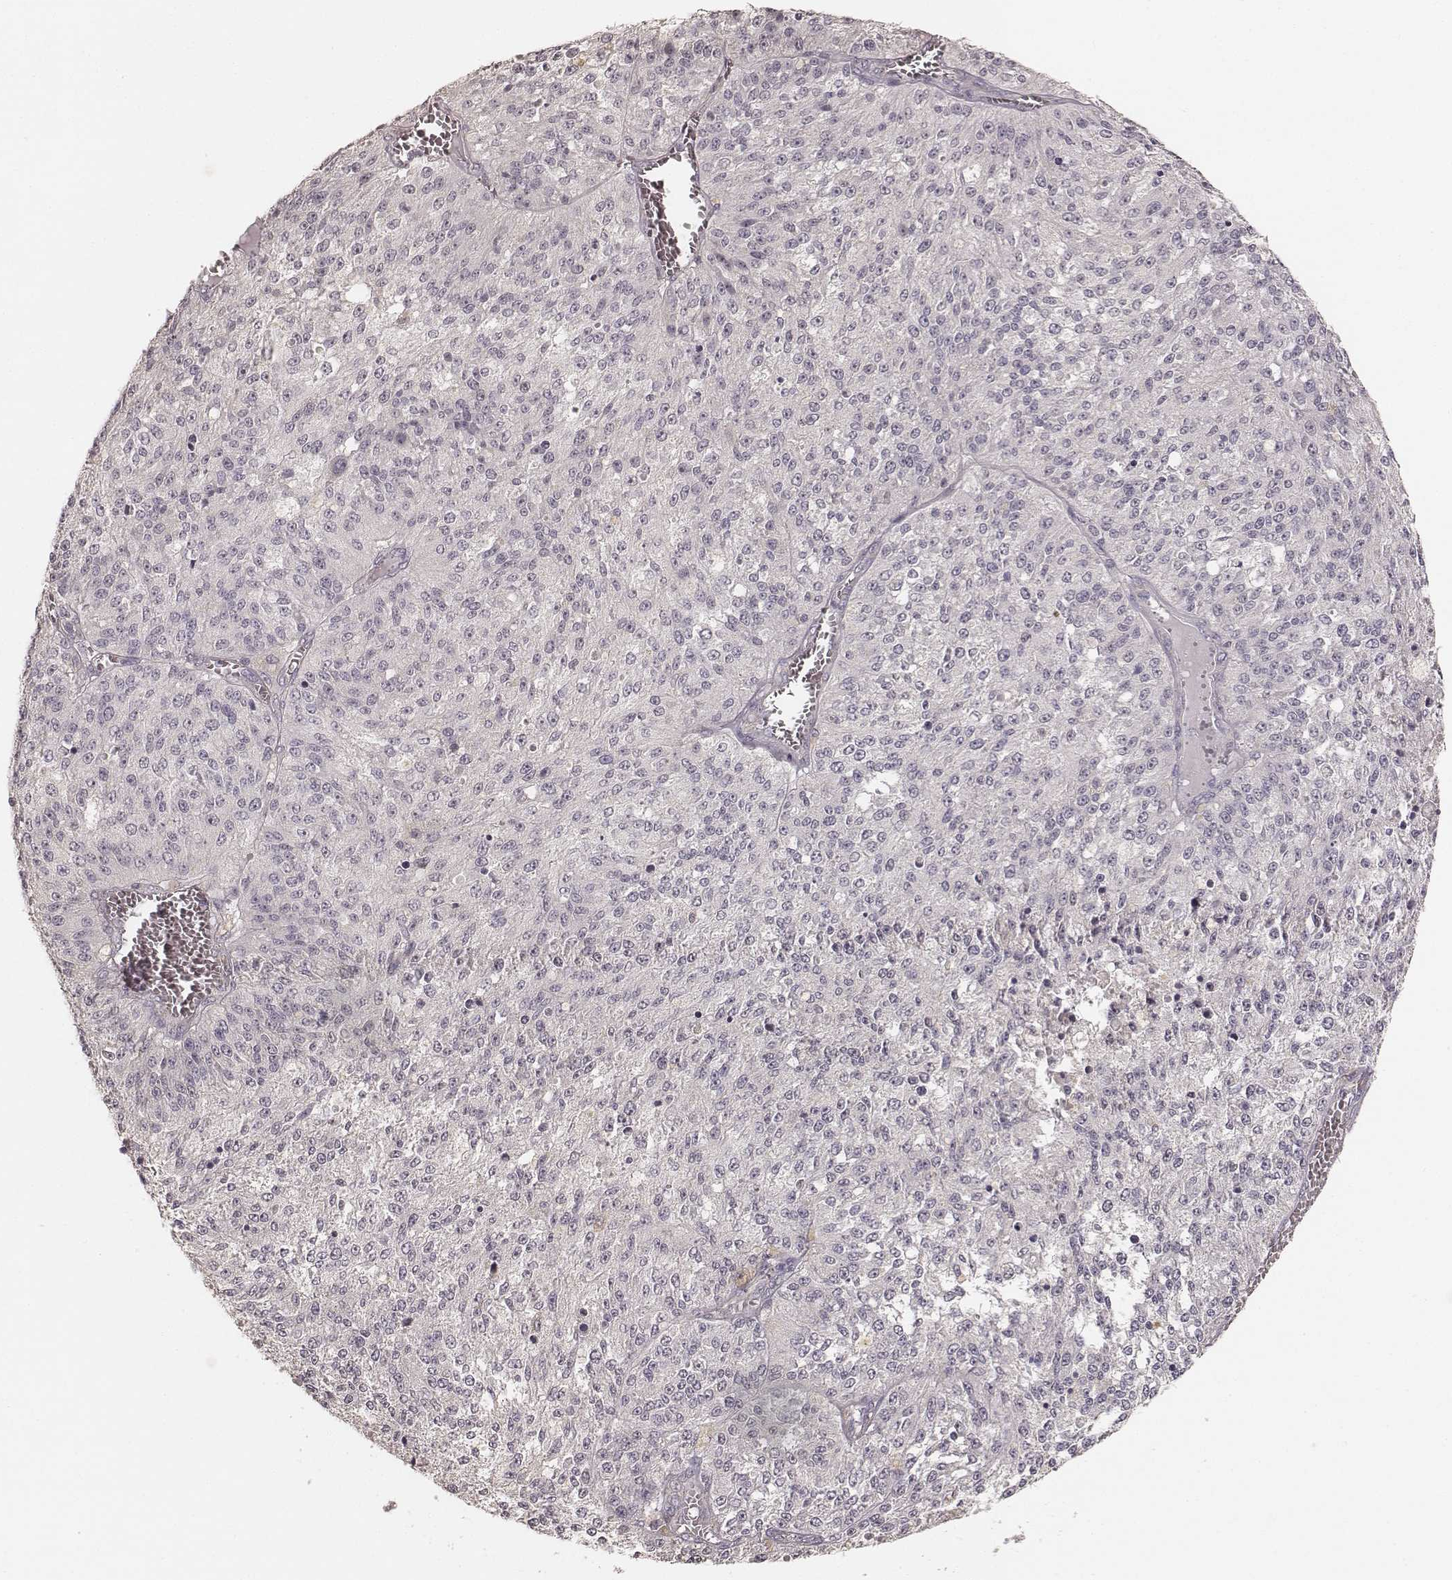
{"staining": {"intensity": "negative", "quantity": "none", "location": "none"}, "tissue": "melanoma", "cell_type": "Tumor cells", "image_type": "cancer", "snomed": [{"axis": "morphology", "description": "Malignant melanoma, Metastatic site"}, {"axis": "topography", "description": "Lymph node"}], "caption": "Human melanoma stained for a protein using IHC reveals no staining in tumor cells.", "gene": "LY6K", "patient": {"sex": "female", "age": 64}}